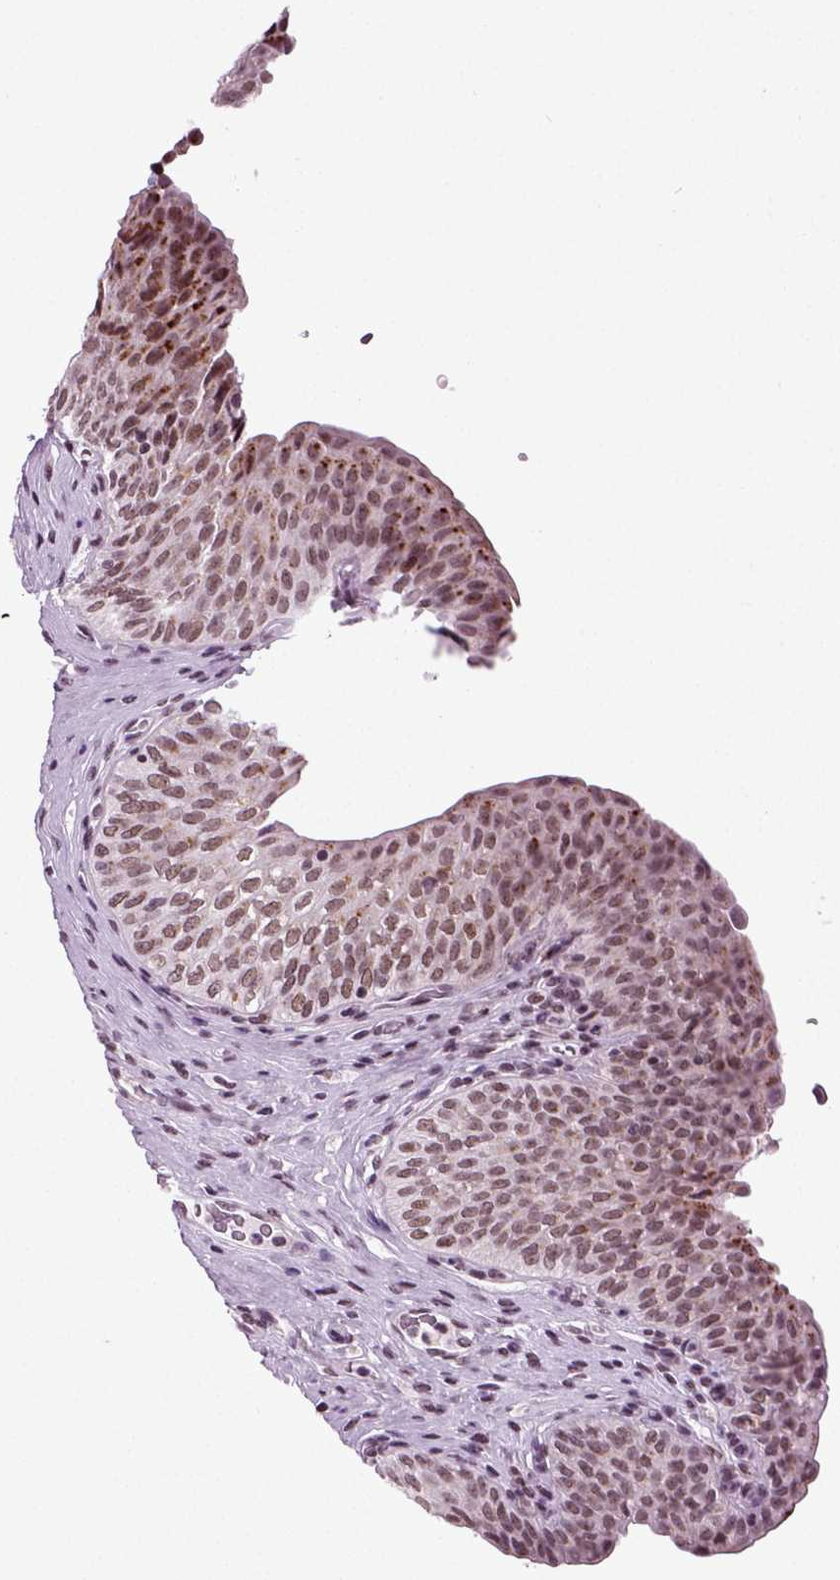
{"staining": {"intensity": "weak", "quantity": "25%-75%", "location": "nuclear"}, "tissue": "urinary bladder", "cell_type": "Urothelial cells", "image_type": "normal", "snomed": [{"axis": "morphology", "description": "Normal tissue, NOS"}, {"axis": "topography", "description": "Urinary bladder"}], "caption": "Urinary bladder stained with DAB (3,3'-diaminobenzidine) immunohistochemistry reveals low levels of weak nuclear positivity in about 25%-75% of urothelial cells.", "gene": "RCOR3", "patient": {"sex": "male", "age": 66}}